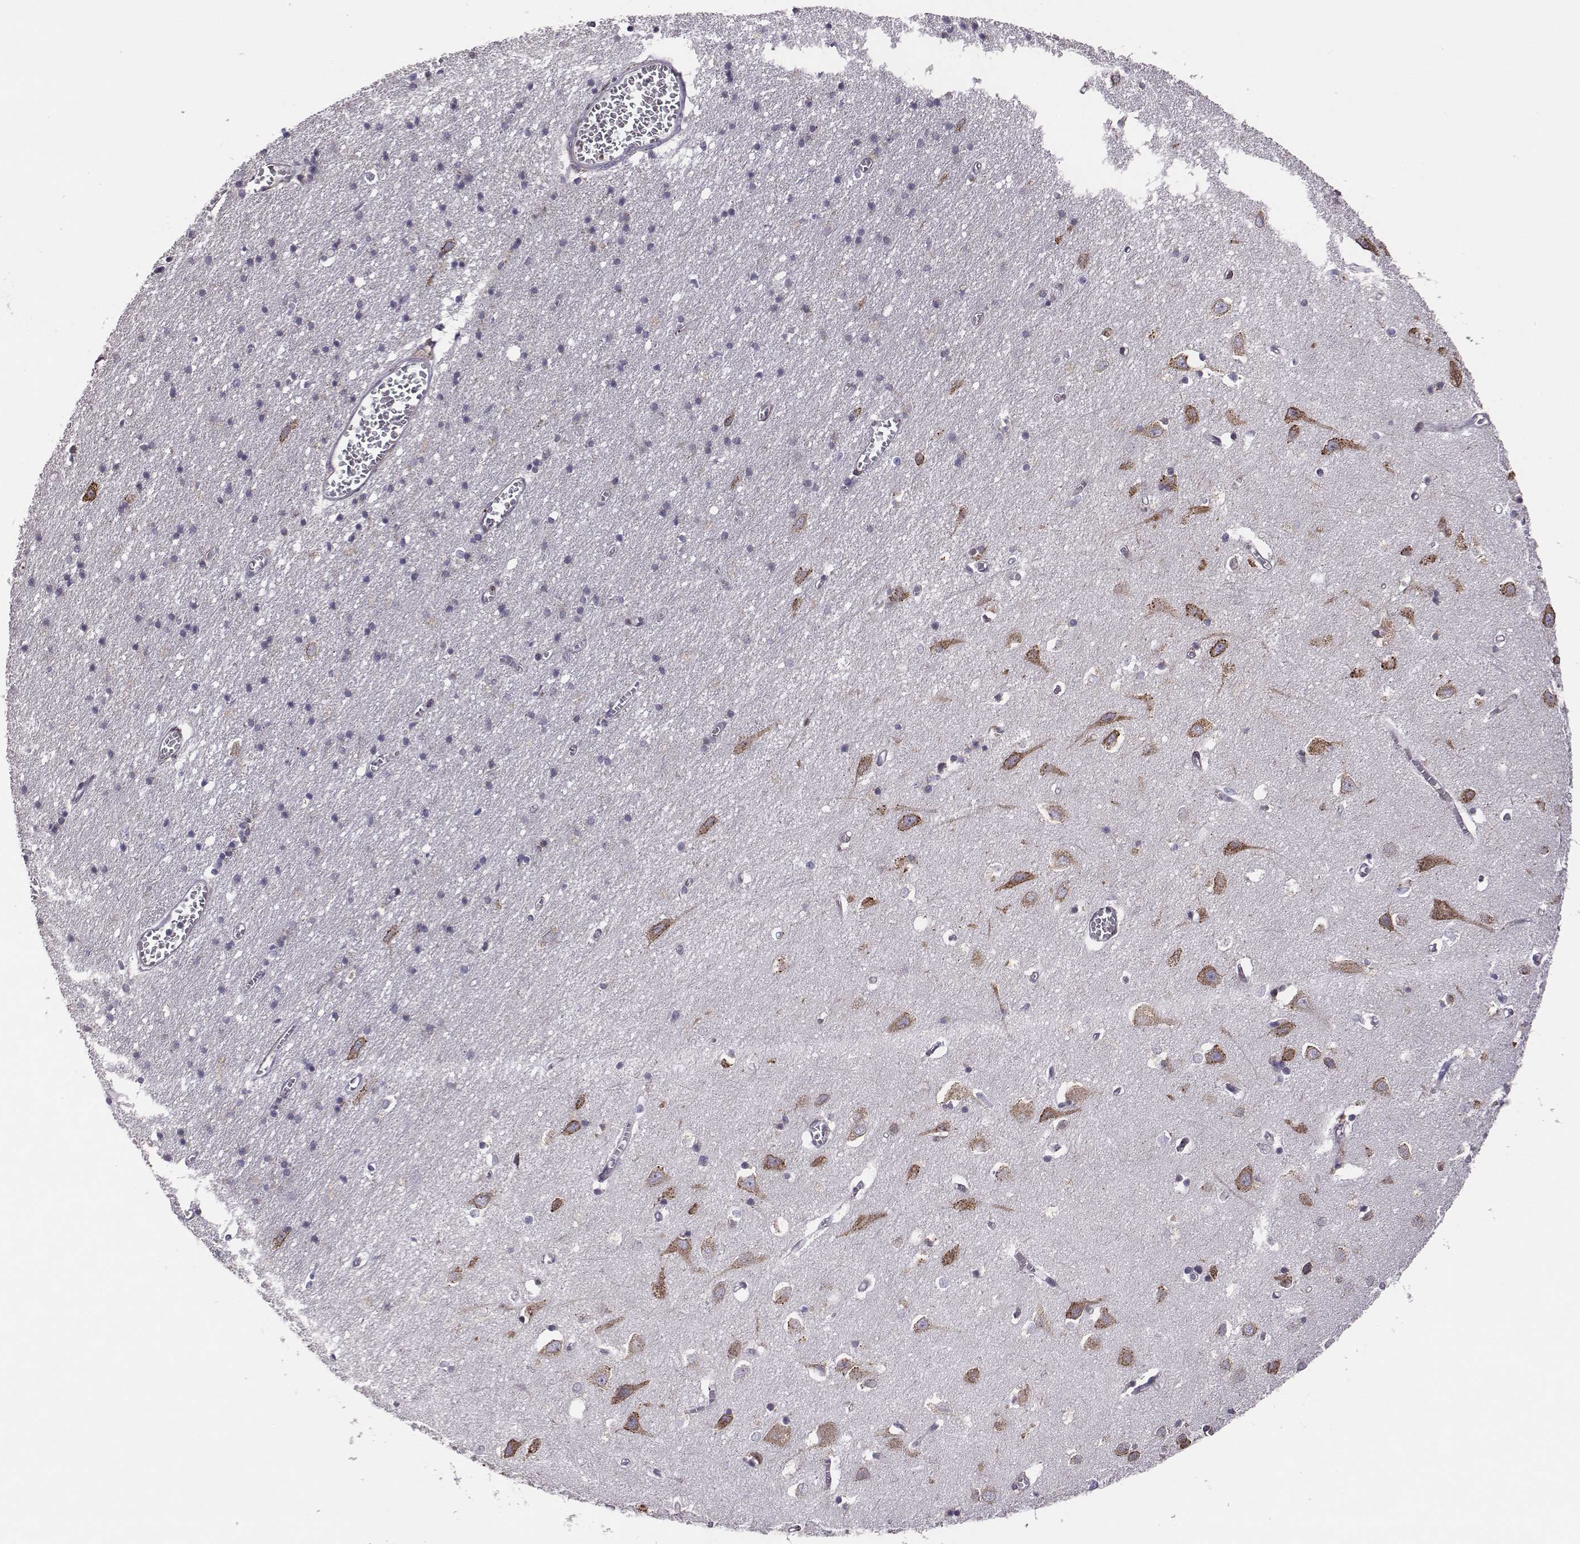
{"staining": {"intensity": "negative", "quantity": "none", "location": "none"}, "tissue": "cerebral cortex", "cell_type": "Endothelial cells", "image_type": "normal", "snomed": [{"axis": "morphology", "description": "Normal tissue, NOS"}, {"axis": "topography", "description": "Cerebral cortex"}], "caption": "Benign cerebral cortex was stained to show a protein in brown. There is no significant positivity in endothelial cells.", "gene": "SELENOI", "patient": {"sex": "male", "age": 70}}